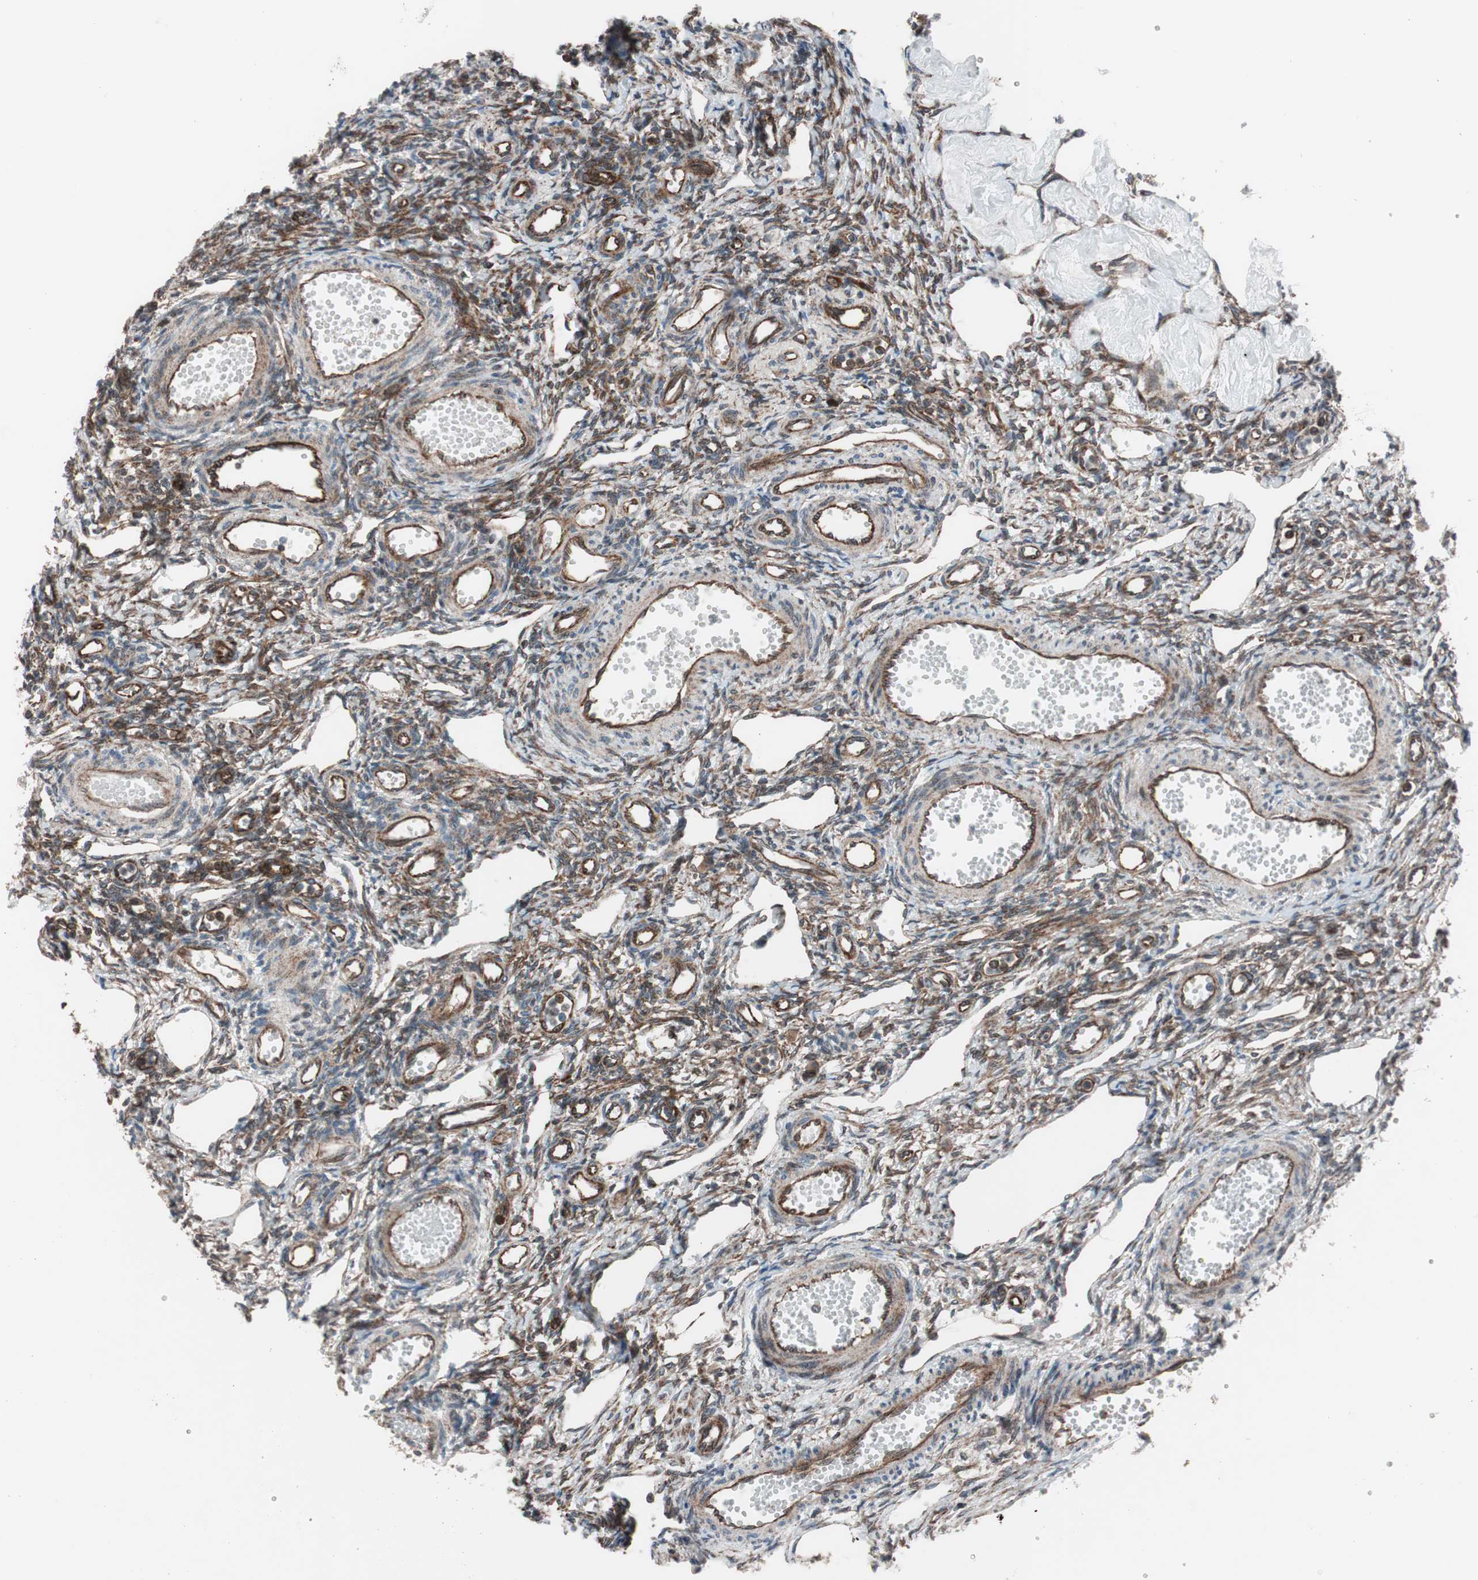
{"staining": {"intensity": "moderate", "quantity": "25%-75%", "location": "cytoplasmic/membranous"}, "tissue": "ovary", "cell_type": "Ovarian stroma cells", "image_type": "normal", "snomed": [{"axis": "morphology", "description": "Normal tissue, NOS"}, {"axis": "topography", "description": "Ovary"}], "caption": "IHC of benign ovary displays medium levels of moderate cytoplasmic/membranous positivity in approximately 25%-75% of ovarian stroma cells. IHC stains the protein in brown and the nuclei are stained blue.", "gene": "CCL14", "patient": {"sex": "female", "age": 33}}